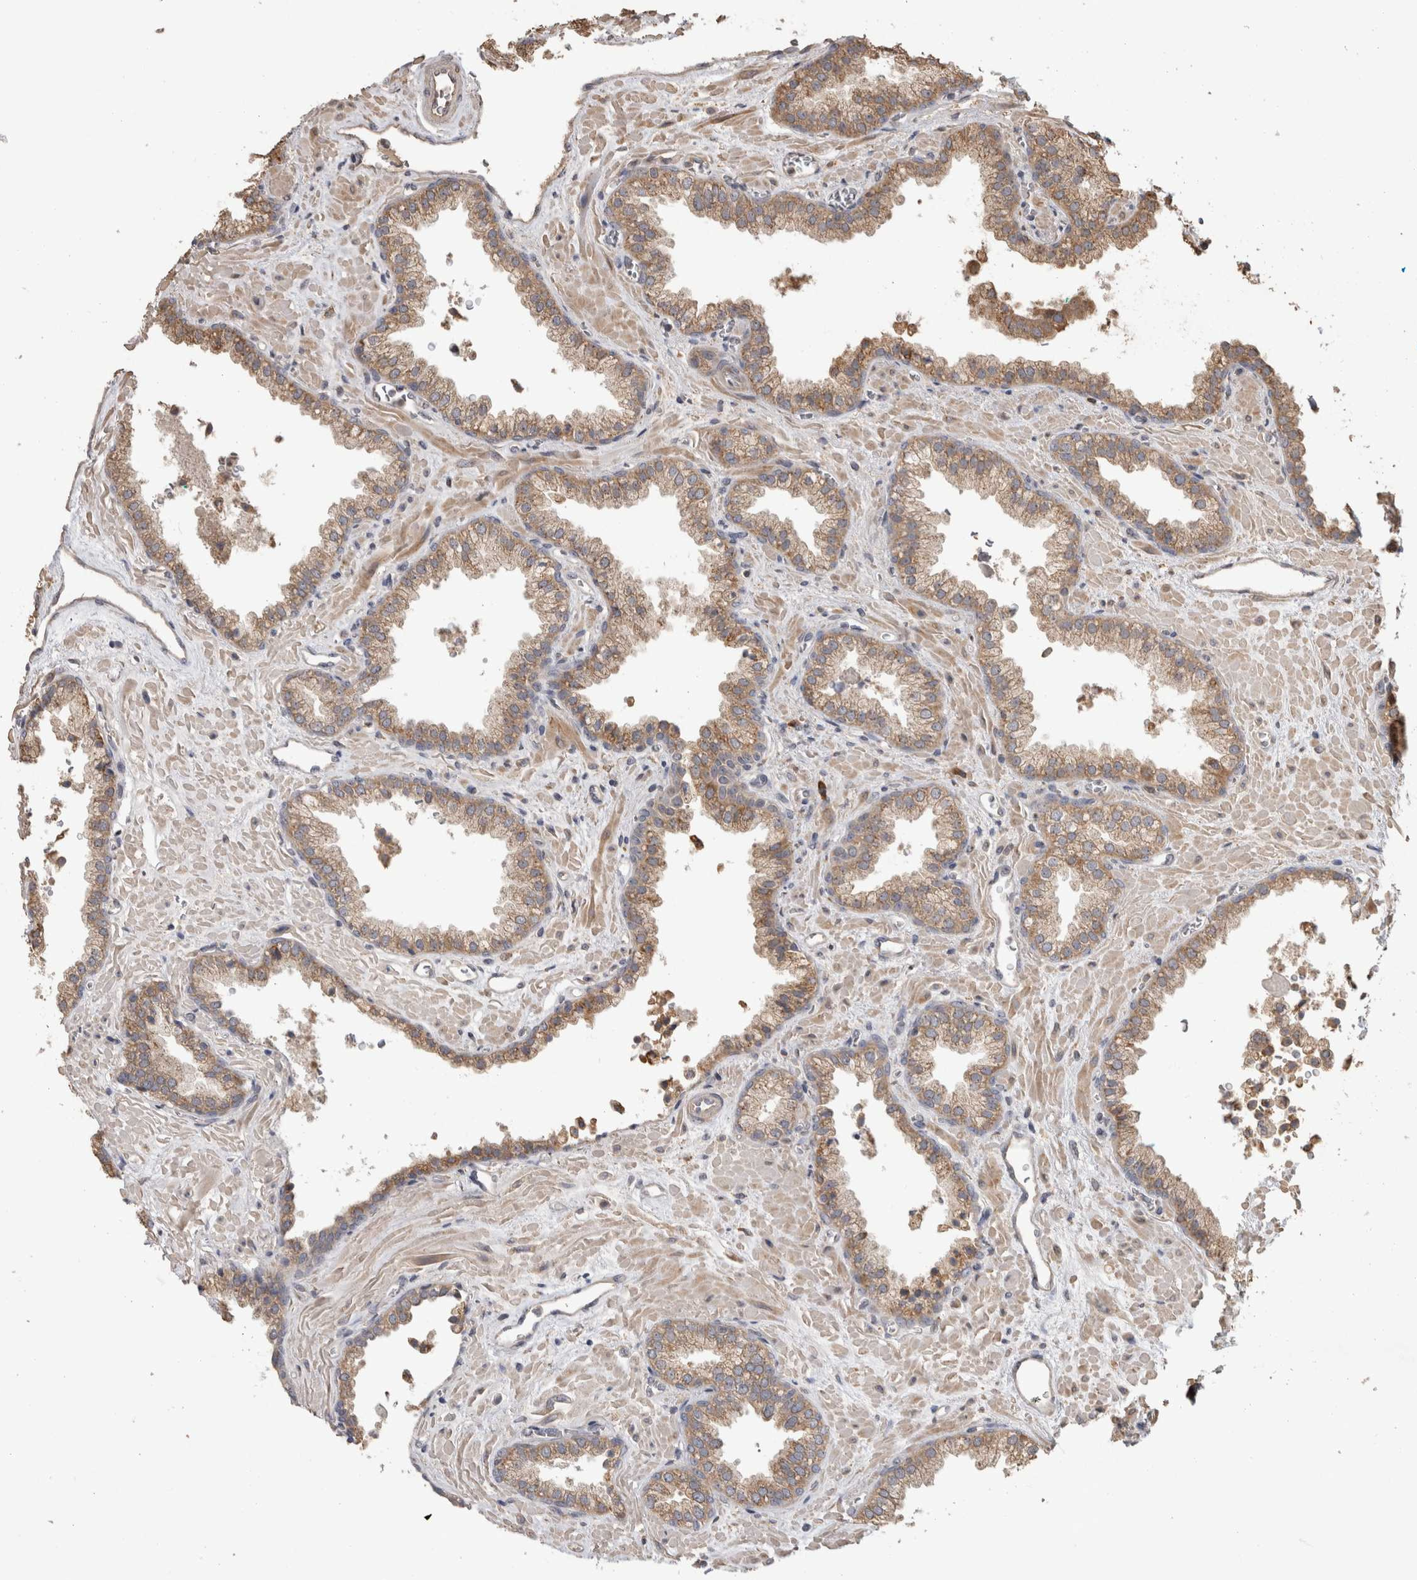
{"staining": {"intensity": "weak", "quantity": ">75%", "location": "cytoplasmic/membranous"}, "tissue": "prostate cancer", "cell_type": "Tumor cells", "image_type": "cancer", "snomed": [{"axis": "morphology", "description": "Adenocarcinoma, Low grade"}, {"axis": "topography", "description": "Prostate"}], "caption": "Brown immunohistochemical staining in human low-grade adenocarcinoma (prostate) shows weak cytoplasmic/membranous staining in approximately >75% of tumor cells. The protein is shown in brown color, while the nuclei are stained blue.", "gene": "TBCE", "patient": {"sex": "male", "age": 71}}